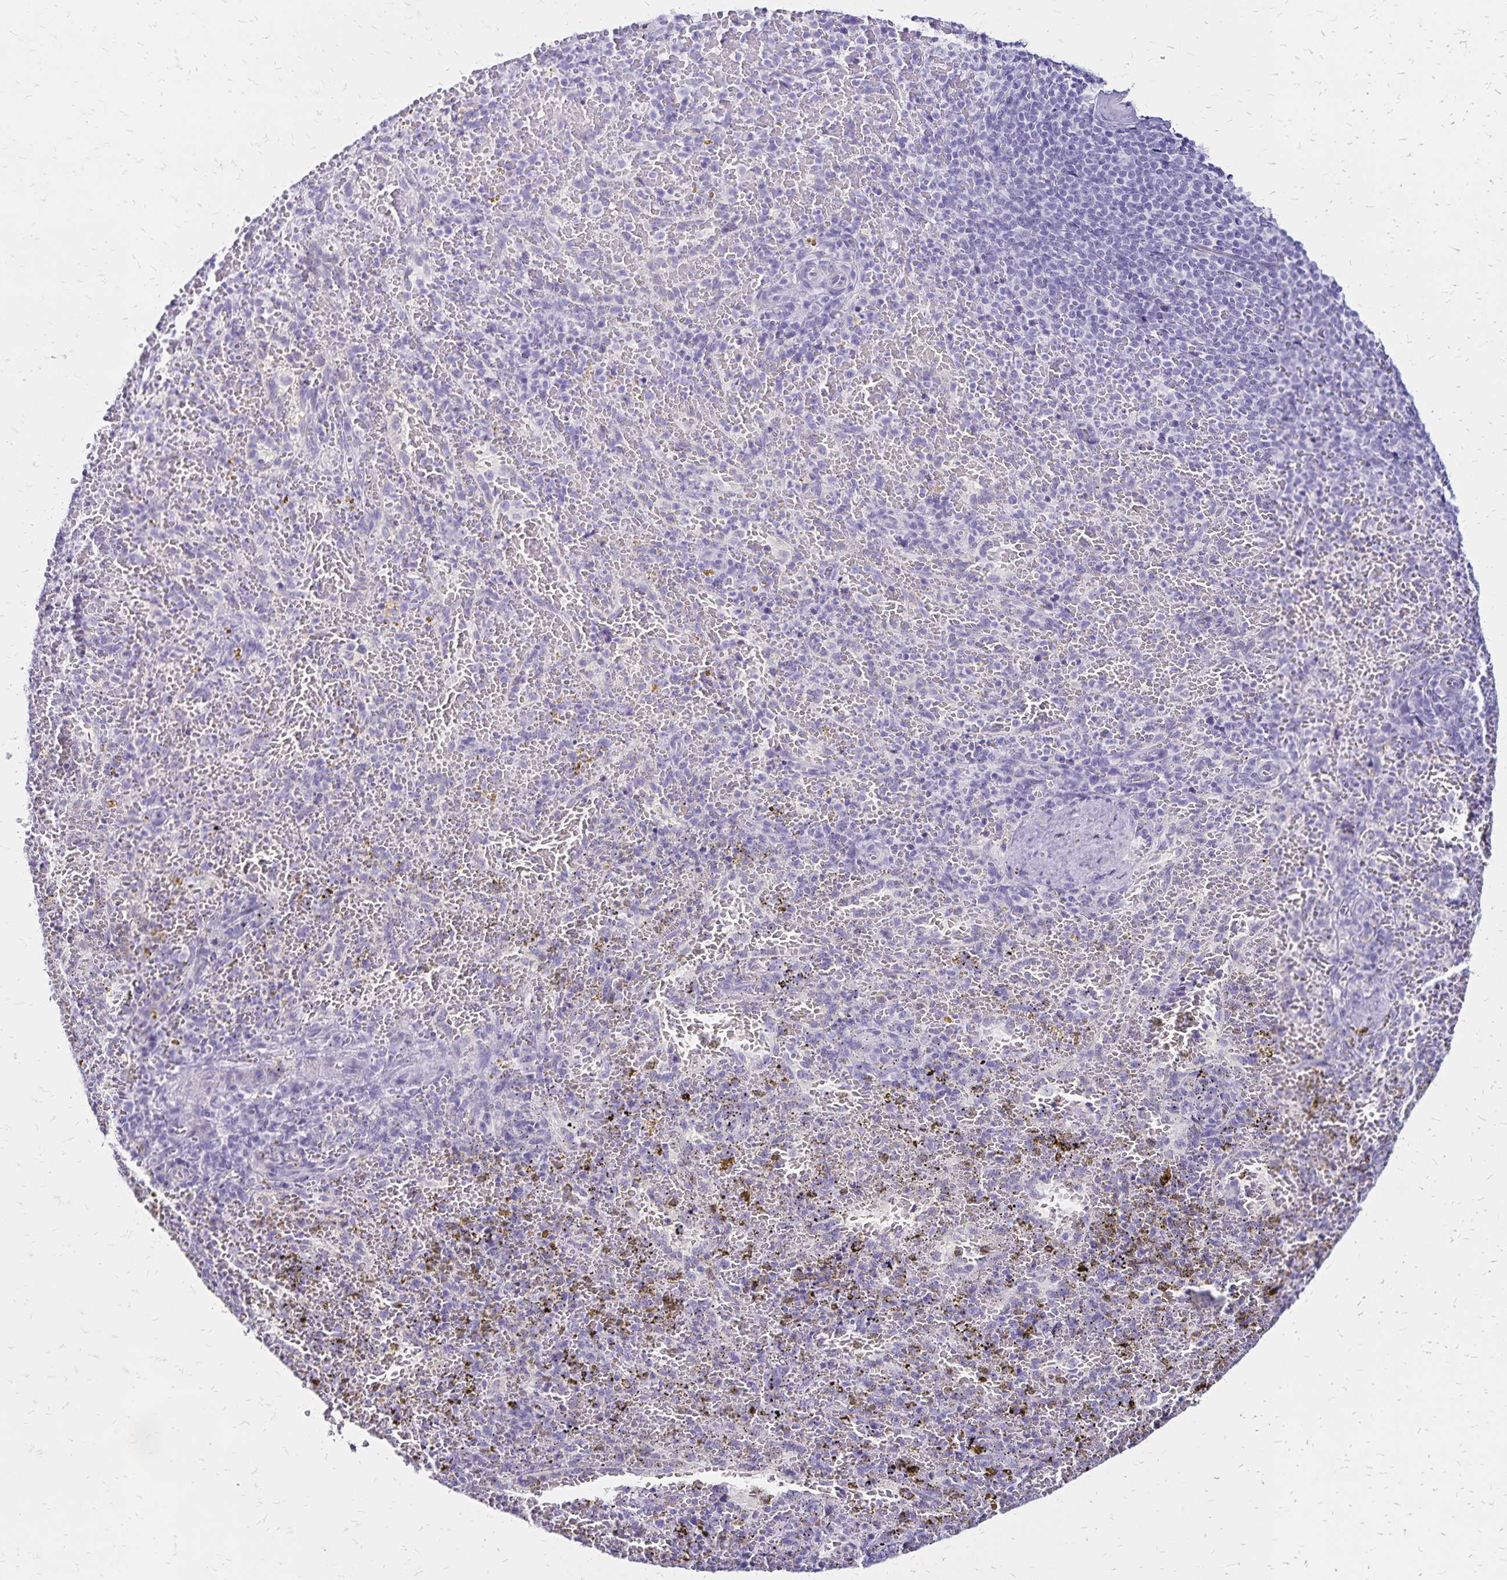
{"staining": {"intensity": "negative", "quantity": "none", "location": "none"}, "tissue": "spleen", "cell_type": "Cells in red pulp", "image_type": "normal", "snomed": [{"axis": "morphology", "description": "Normal tissue, NOS"}, {"axis": "topography", "description": "Spleen"}], "caption": "A histopathology image of spleen stained for a protein exhibits no brown staining in cells in red pulp. (Immunohistochemistry (ihc), brightfield microscopy, high magnification).", "gene": "LIN28B", "patient": {"sex": "female", "age": 50}}